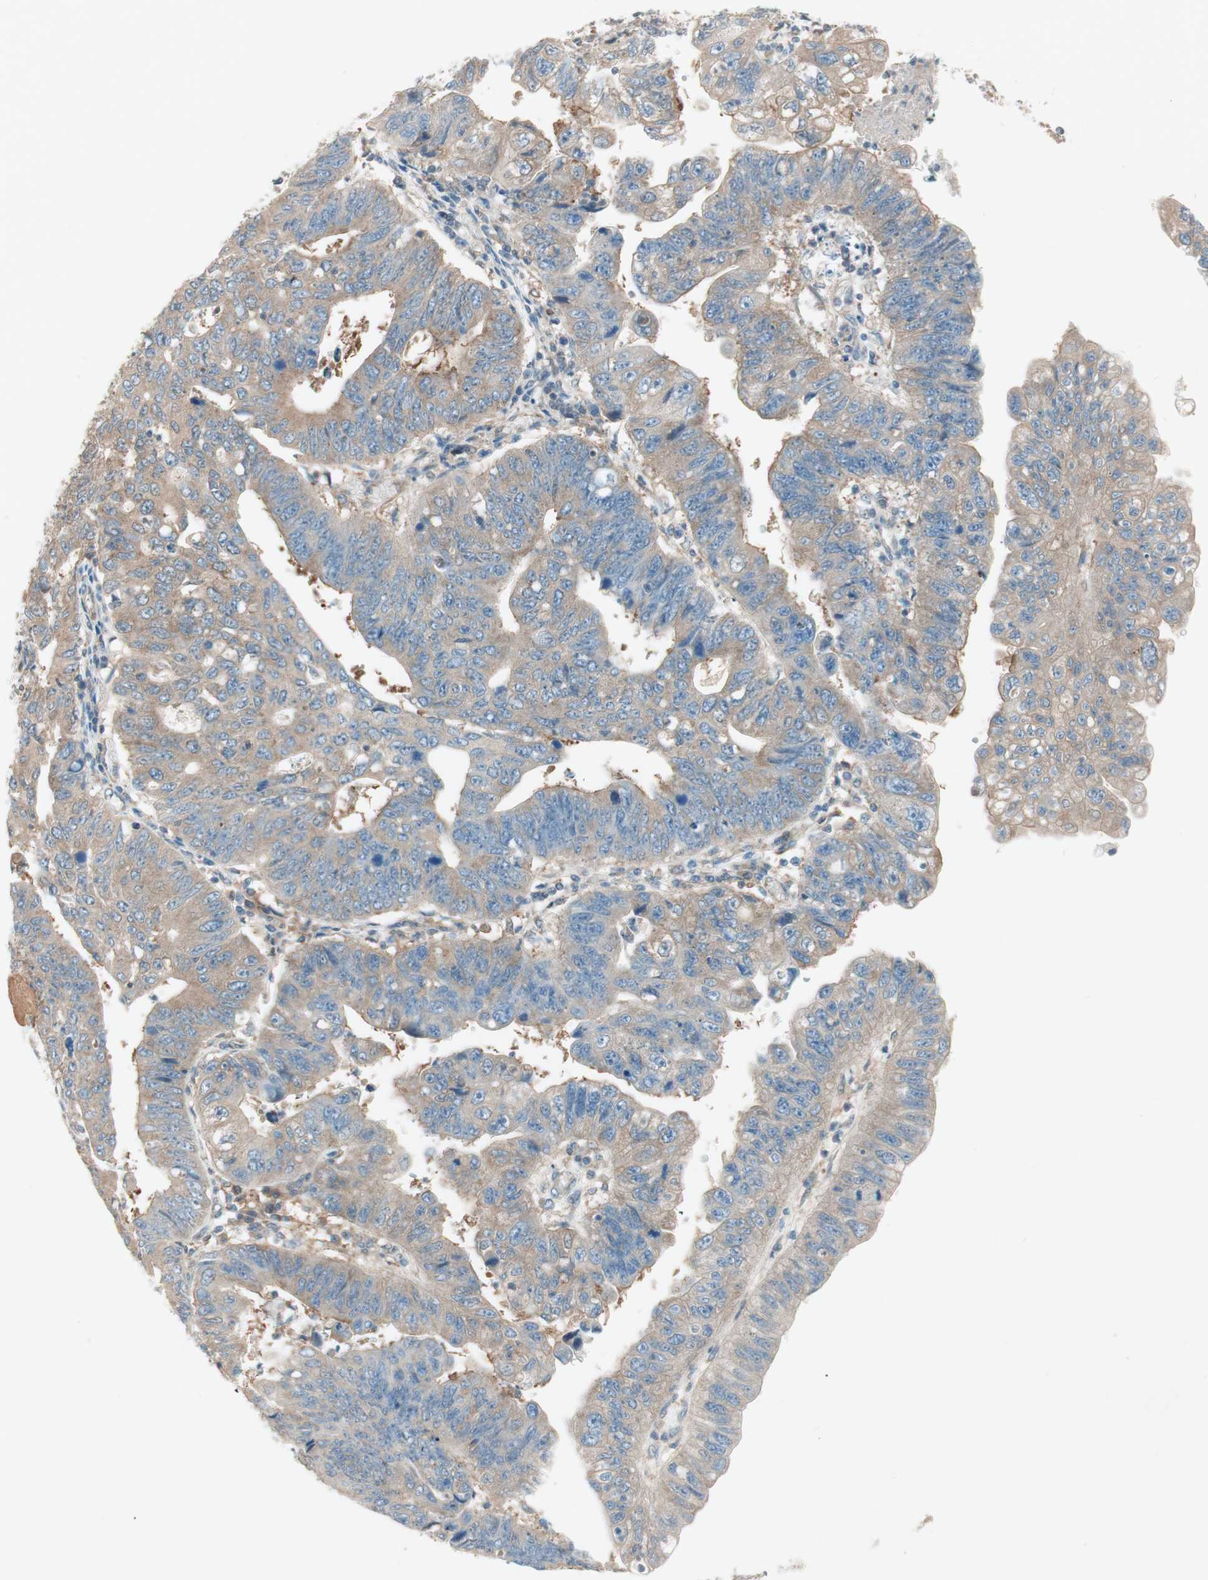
{"staining": {"intensity": "weak", "quantity": ">75%", "location": "cytoplasmic/membranous"}, "tissue": "stomach cancer", "cell_type": "Tumor cells", "image_type": "cancer", "snomed": [{"axis": "morphology", "description": "Adenocarcinoma, NOS"}, {"axis": "topography", "description": "Stomach"}], "caption": "IHC staining of stomach cancer, which displays low levels of weak cytoplasmic/membranous positivity in about >75% of tumor cells indicating weak cytoplasmic/membranous protein staining. The staining was performed using DAB (3,3'-diaminobenzidine) (brown) for protein detection and nuclei were counterstained in hematoxylin (blue).", "gene": "GALT", "patient": {"sex": "male", "age": 59}}